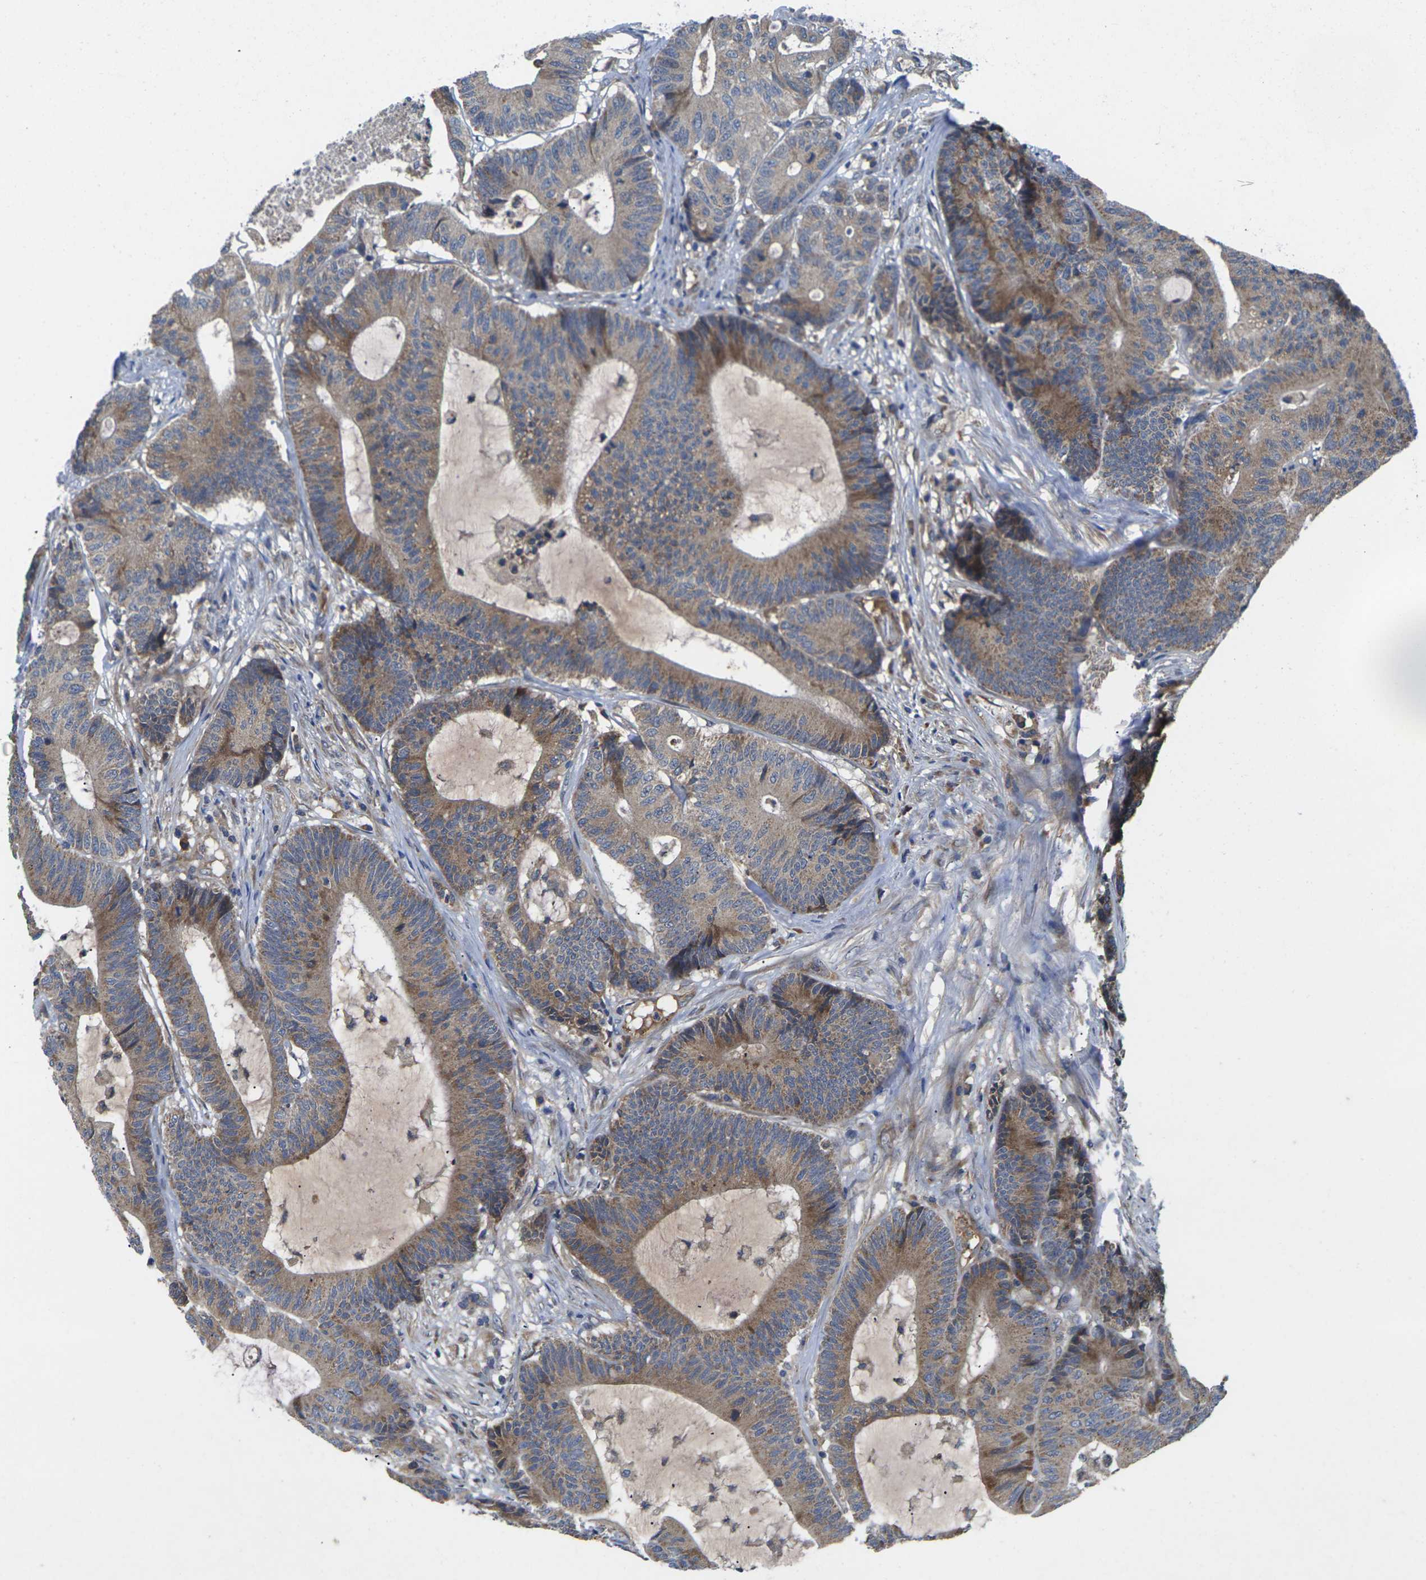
{"staining": {"intensity": "moderate", "quantity": ">75%", "location": "cytoplasmic/membranous"}, "tissue": "colorectal cancer", "cell_type": "Tumor cells", "image_type": "cancer", "snomed": [{"axis": "morphology", "description": "Adenocarcinoma, NOS"}, {"axis": "topography", "description": "Colon"}], "caption": "Immunohistochemistry (IHC) photomicrograph of neoplastic tissue: human colorectal cancer (adenocarcinoma) stained using immunohistochemistry (IHC) shows medium levels of moderate protein expression localized specifically in the cytoplasmic/membranous of tumor cells, appearing as a cytoplasmic/membranous brown color.", "gene": "KIF1B", "patient": {"sex": "female", "age": 84}}